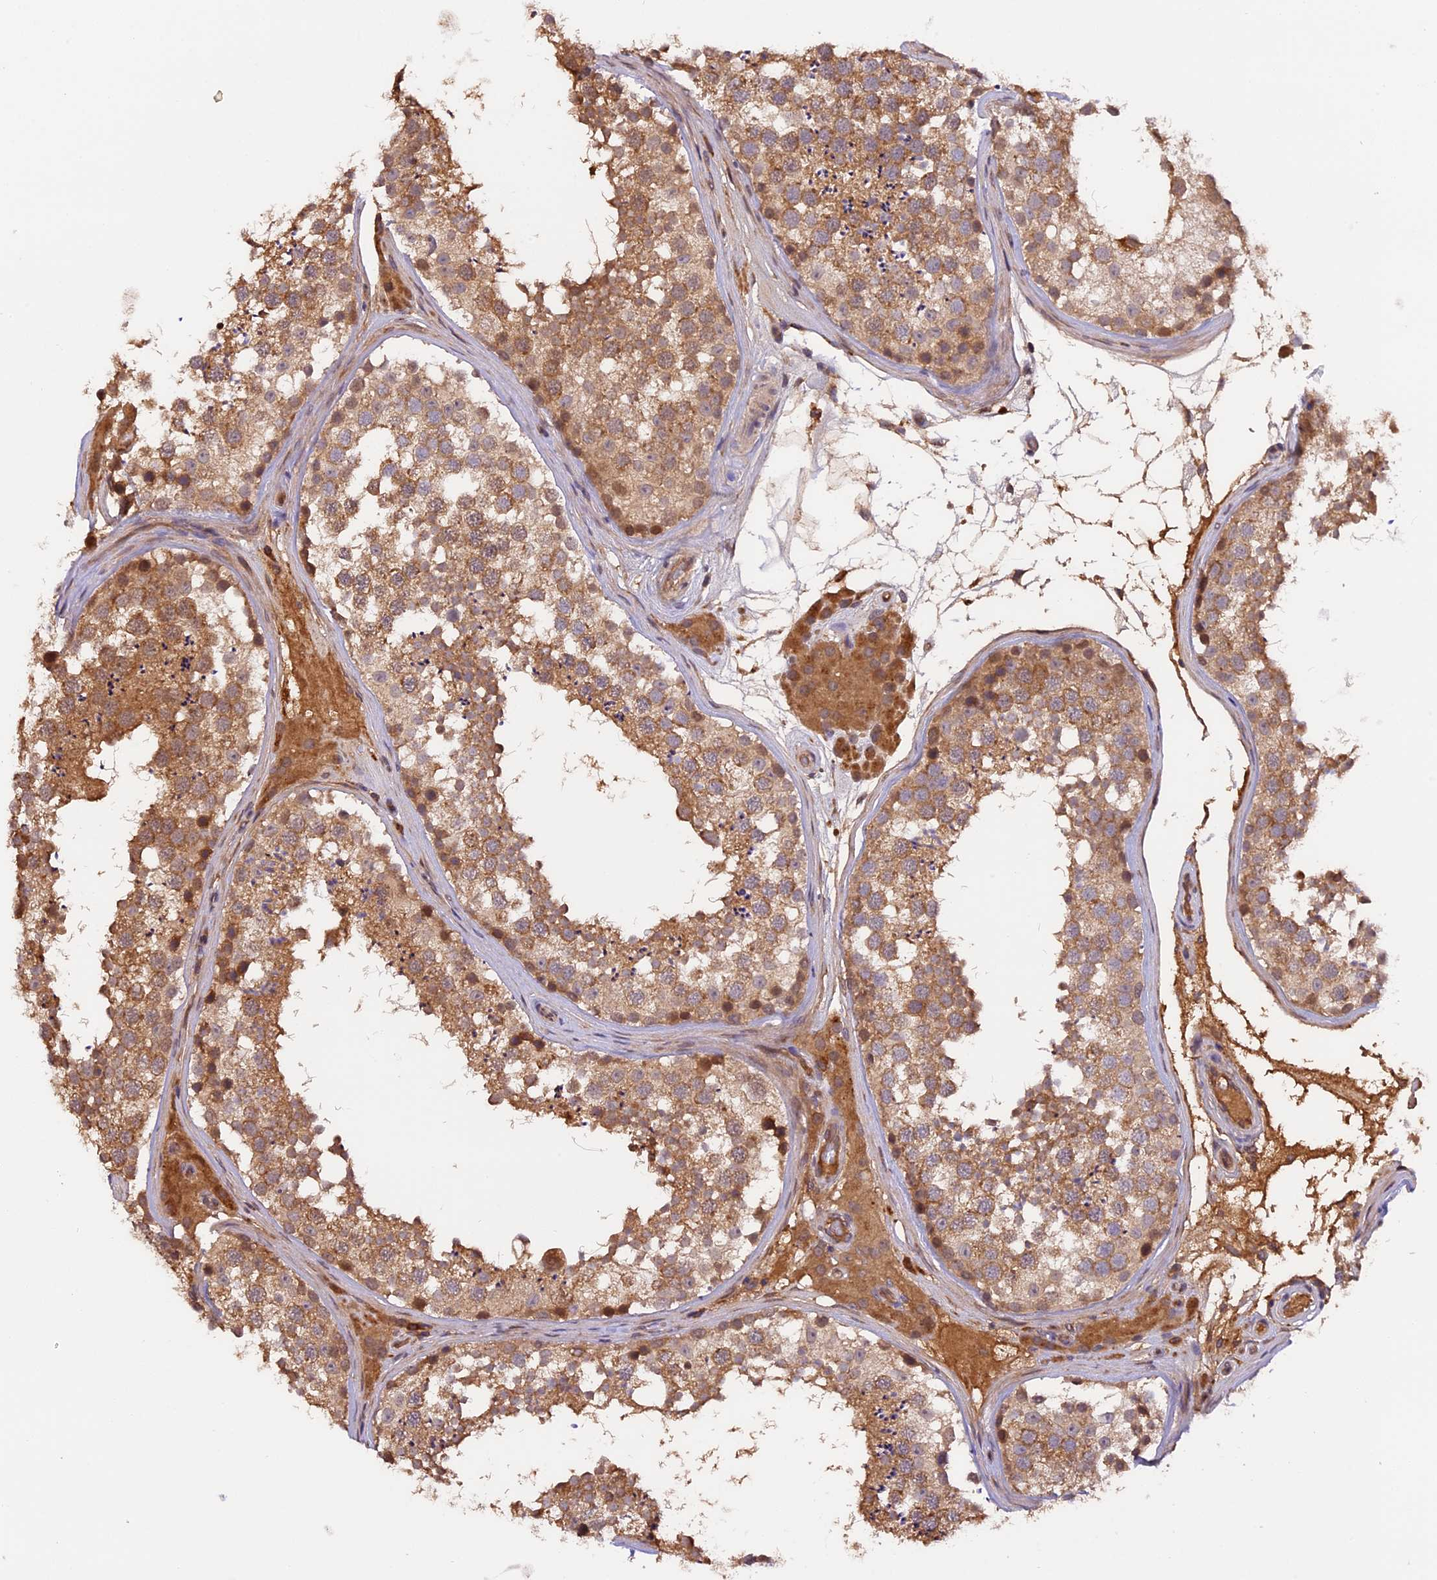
{"staining": {"intensity": "moderate", "quantity": ">75%", "location": "cytoplasmic/membranous"}, "tissue": "testis", "cell_type": "Cells in seminiferous ducts", "image_type": "normal", "snomed": [{"axis": "morphology", "description": "Normal tissue, NOS"}, {"axis": "topography", "description": "Testis"}], "caption": "Testis stained with IHC reveals moderate cytoplasmic/membranous positivity in approximately >75% of cells in seminiferous ducts.", "gene": "SETD6", "patient": {"sex": "male", "age": 46}}